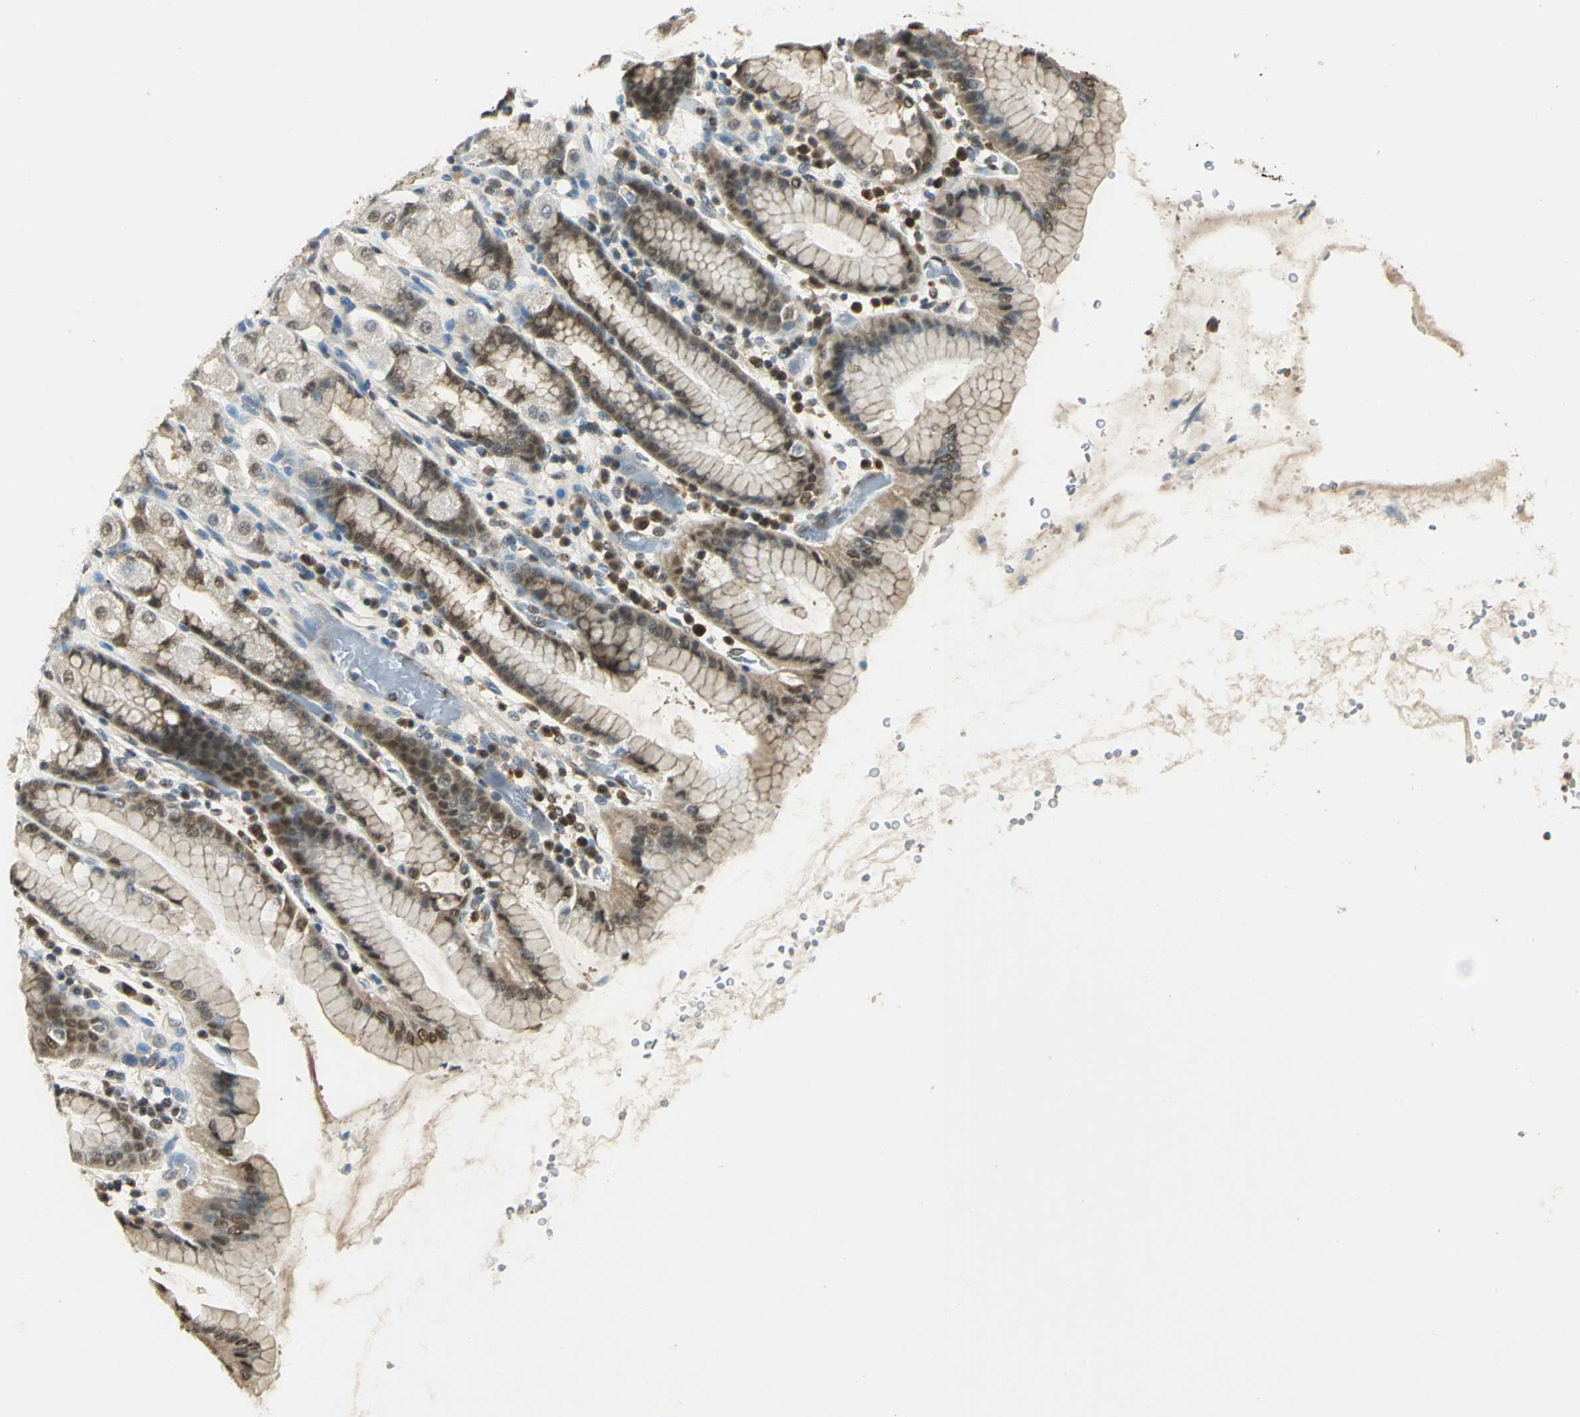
{"staining": {"intensity": "moderate", "quantity": "25%-75%", "location": "cytoplasmic/membranous,nuclear"}, "tissue": "stomach", "cell_type": "Glandular cells", "image_type": "normal", "snomed": [{"axis": "morphology", "description": "Normal tissue, NOS"}, {"axis": "topography", "description": "Stomach, upper"}], "caption": "Brown immunohistochemical staining in benign stomach demonstrates moderate cytoplasmic/membranous,nuclear positivity in approximately 25%-75% of glandular cells. The staining was performed using DAB (3,3'-diaminobenzidine) to visualize the protein expression in brown, while the nuclei were stained in blue with hematoxylin (Magnification: 20x).", "gene": "PPP1R13L", "patient": {"sex": "male", "age": 68}}